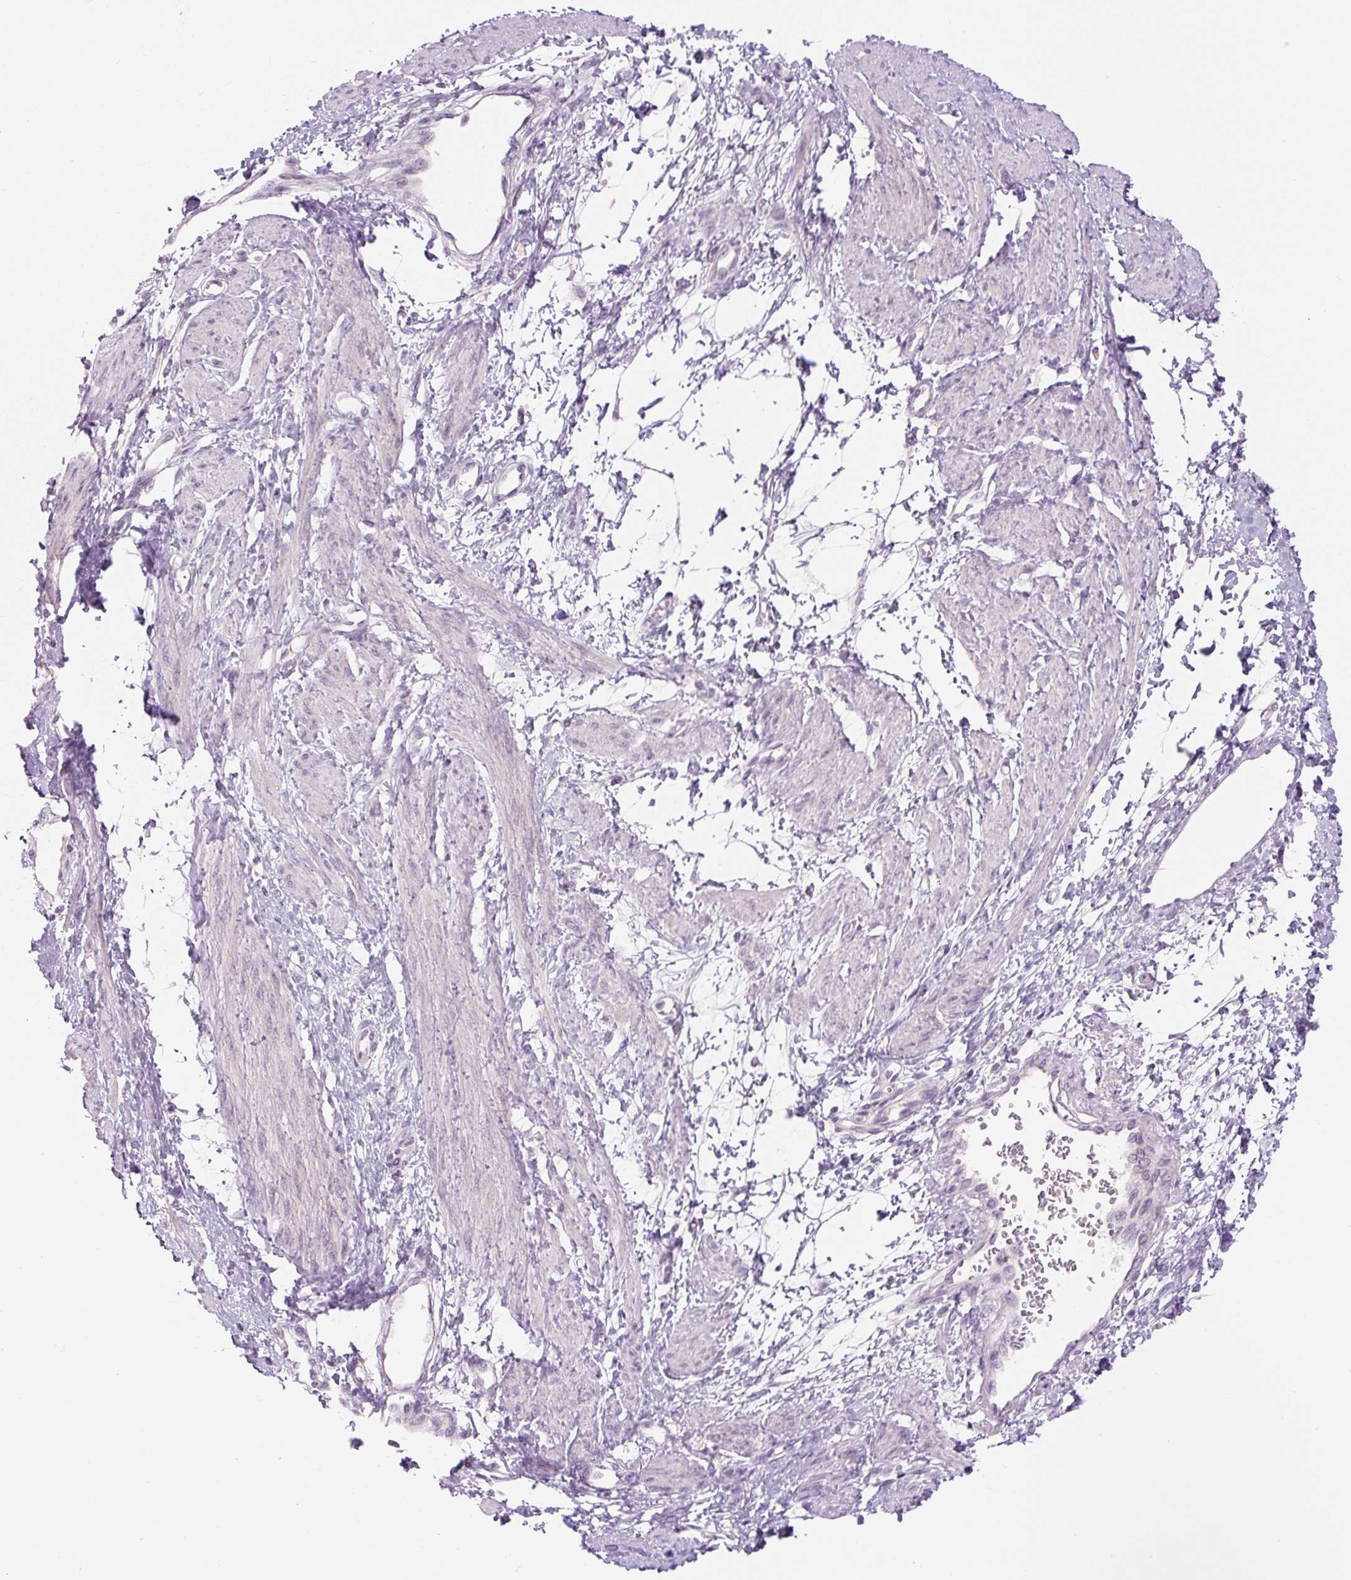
{"staining": {"intensity": "negative", "quantity": "none", "location": "none"}, "tissue": "smooth muscle", "cell_type": "Smooth muscle cells", "image_type": "normal", "snomed": [{"axis": "morphology", "description": "Normal tissue, NOS"}, {"axis": "topography", "description": "Smooth muscle"}, {"axis": "topography", "description": "Uterus"}], "caption": "DAB (3,3'-diaminobenzidine) immunohistochemical staining of benign human smooth muscle exhibits no significant expression in smooth muscle cells.", "gene": "FABP7", "patient": {"sex": "female", "age": 39}}